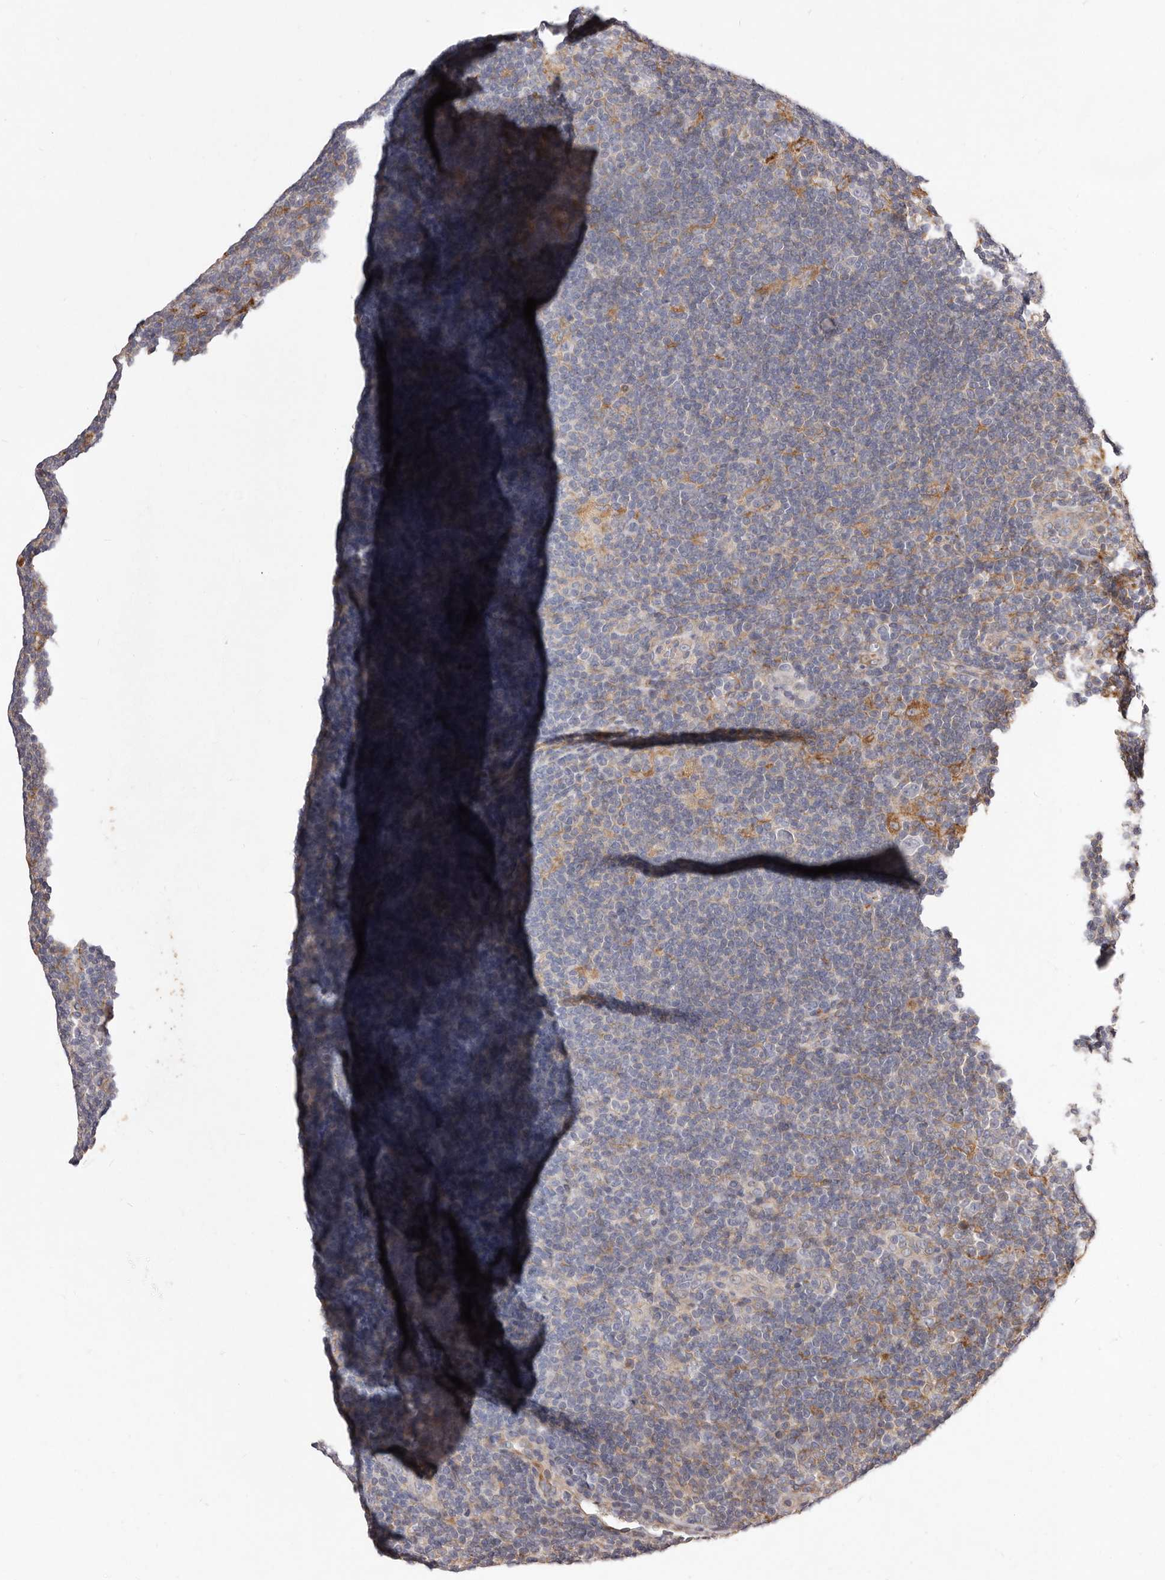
{"staining": {"intensity": "negative", "quantity": "none", "location": "none"}, "tissue": "lymphoma", "cell_type": "Tumor cells", "image_type": "cancer", "snomed": [{"axis": "morphology", "description": "Hodgkin's disease, NOS"}, {"axis": "topography", "description": "Lymph node"}], "caption": "This is an IHC photomicrograph of Hodgkin's disease. There is no staining in tumor cells.", "gene": "ALPK1", "patient": {"sex": "female", "age": 57}}